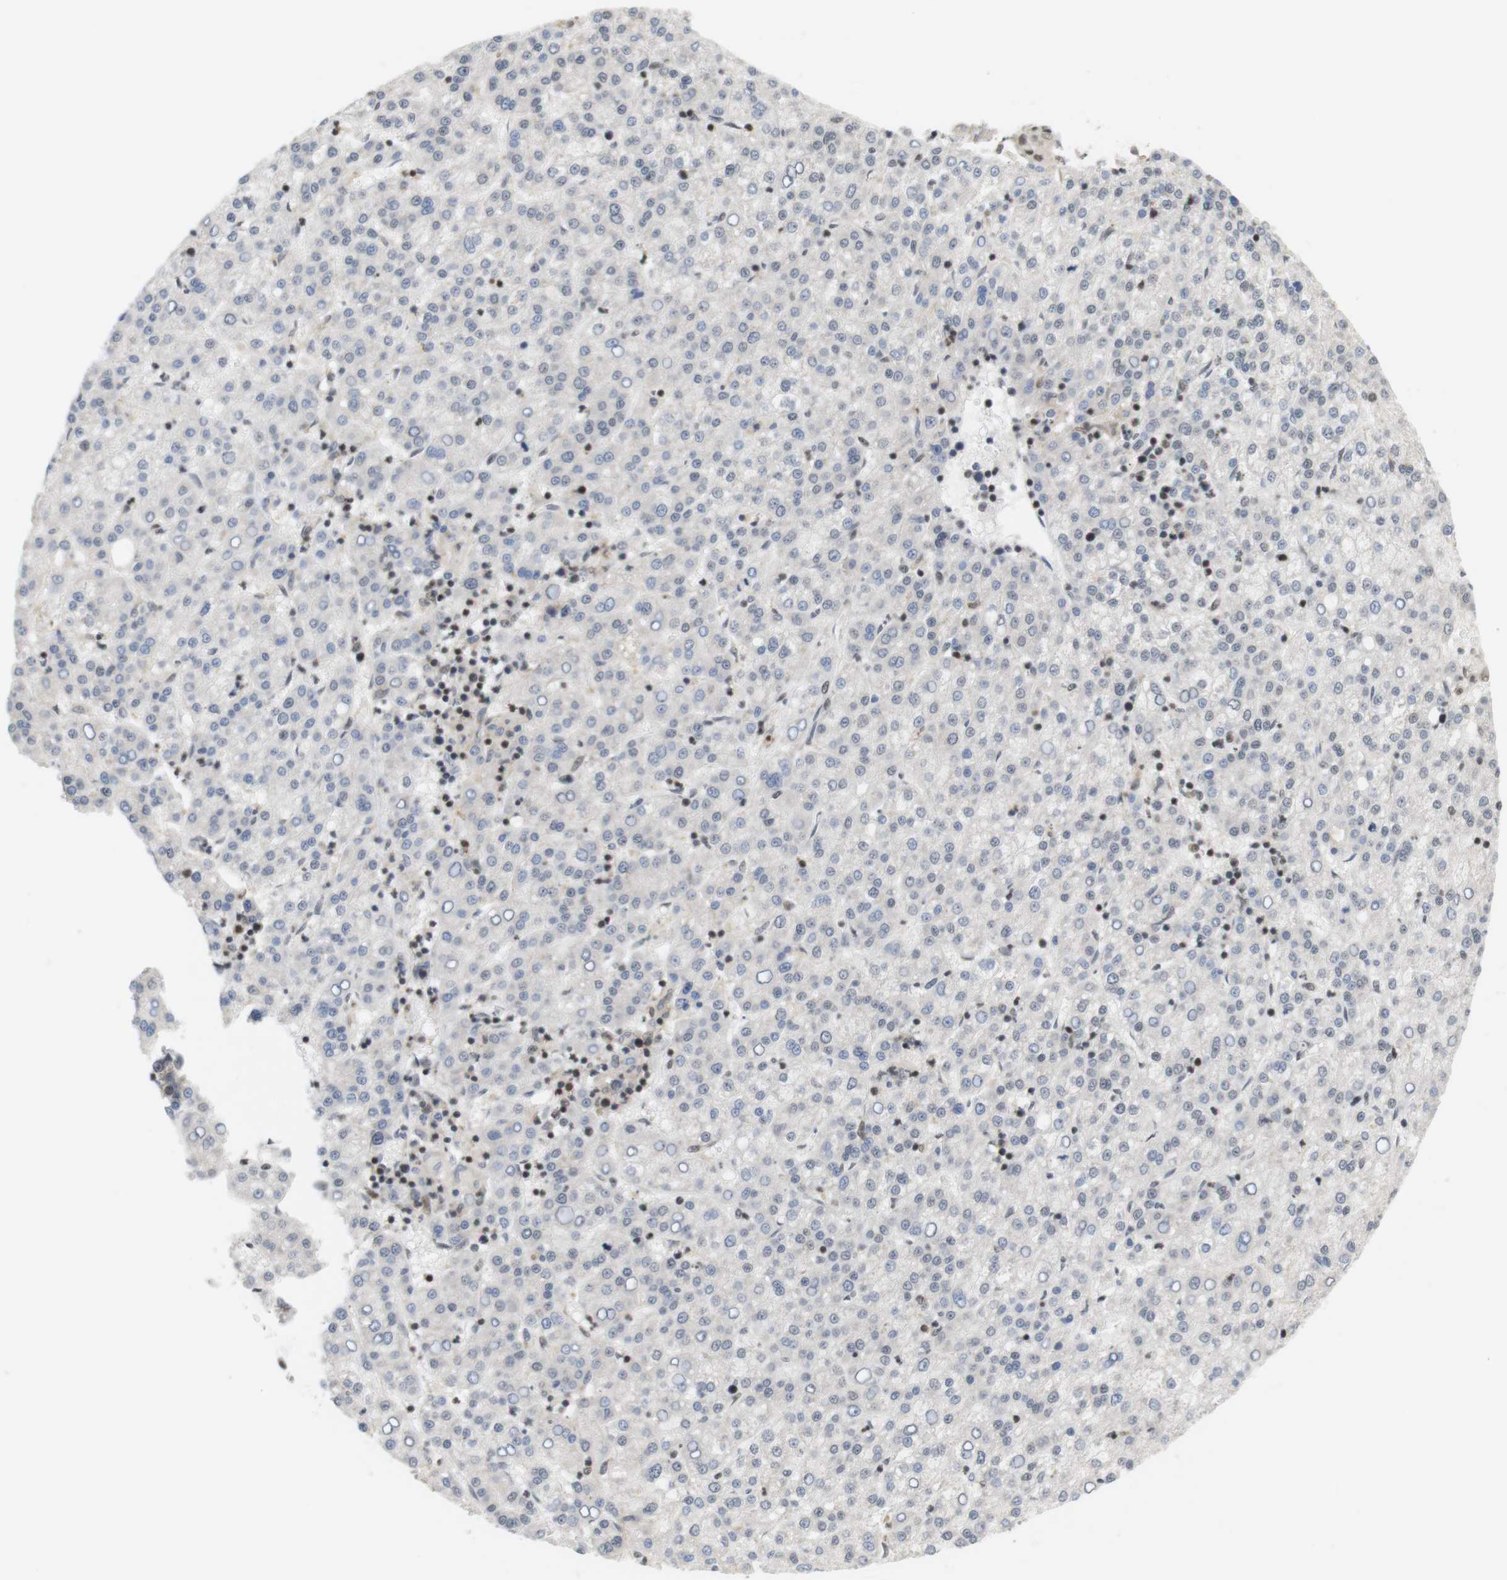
{"staining": {"intensity": "negative", "quantity": "none", "location": "none"}, "tissue": "liver cancer", "cell_type": "Tumor cells", "image_type": "cancer", "snomed": [{"axis": "morphology", "description": "Carcinoma, Hepatocellular, NOS"}, {"axis": "topography", "description": "Liver"}], "caption": "Micrograph shows no significant protein expression in tumor cells of liver hepatocellular carcinoma.", "gene": "BRD4", "patient": {"sex": "female", "age": 58}}